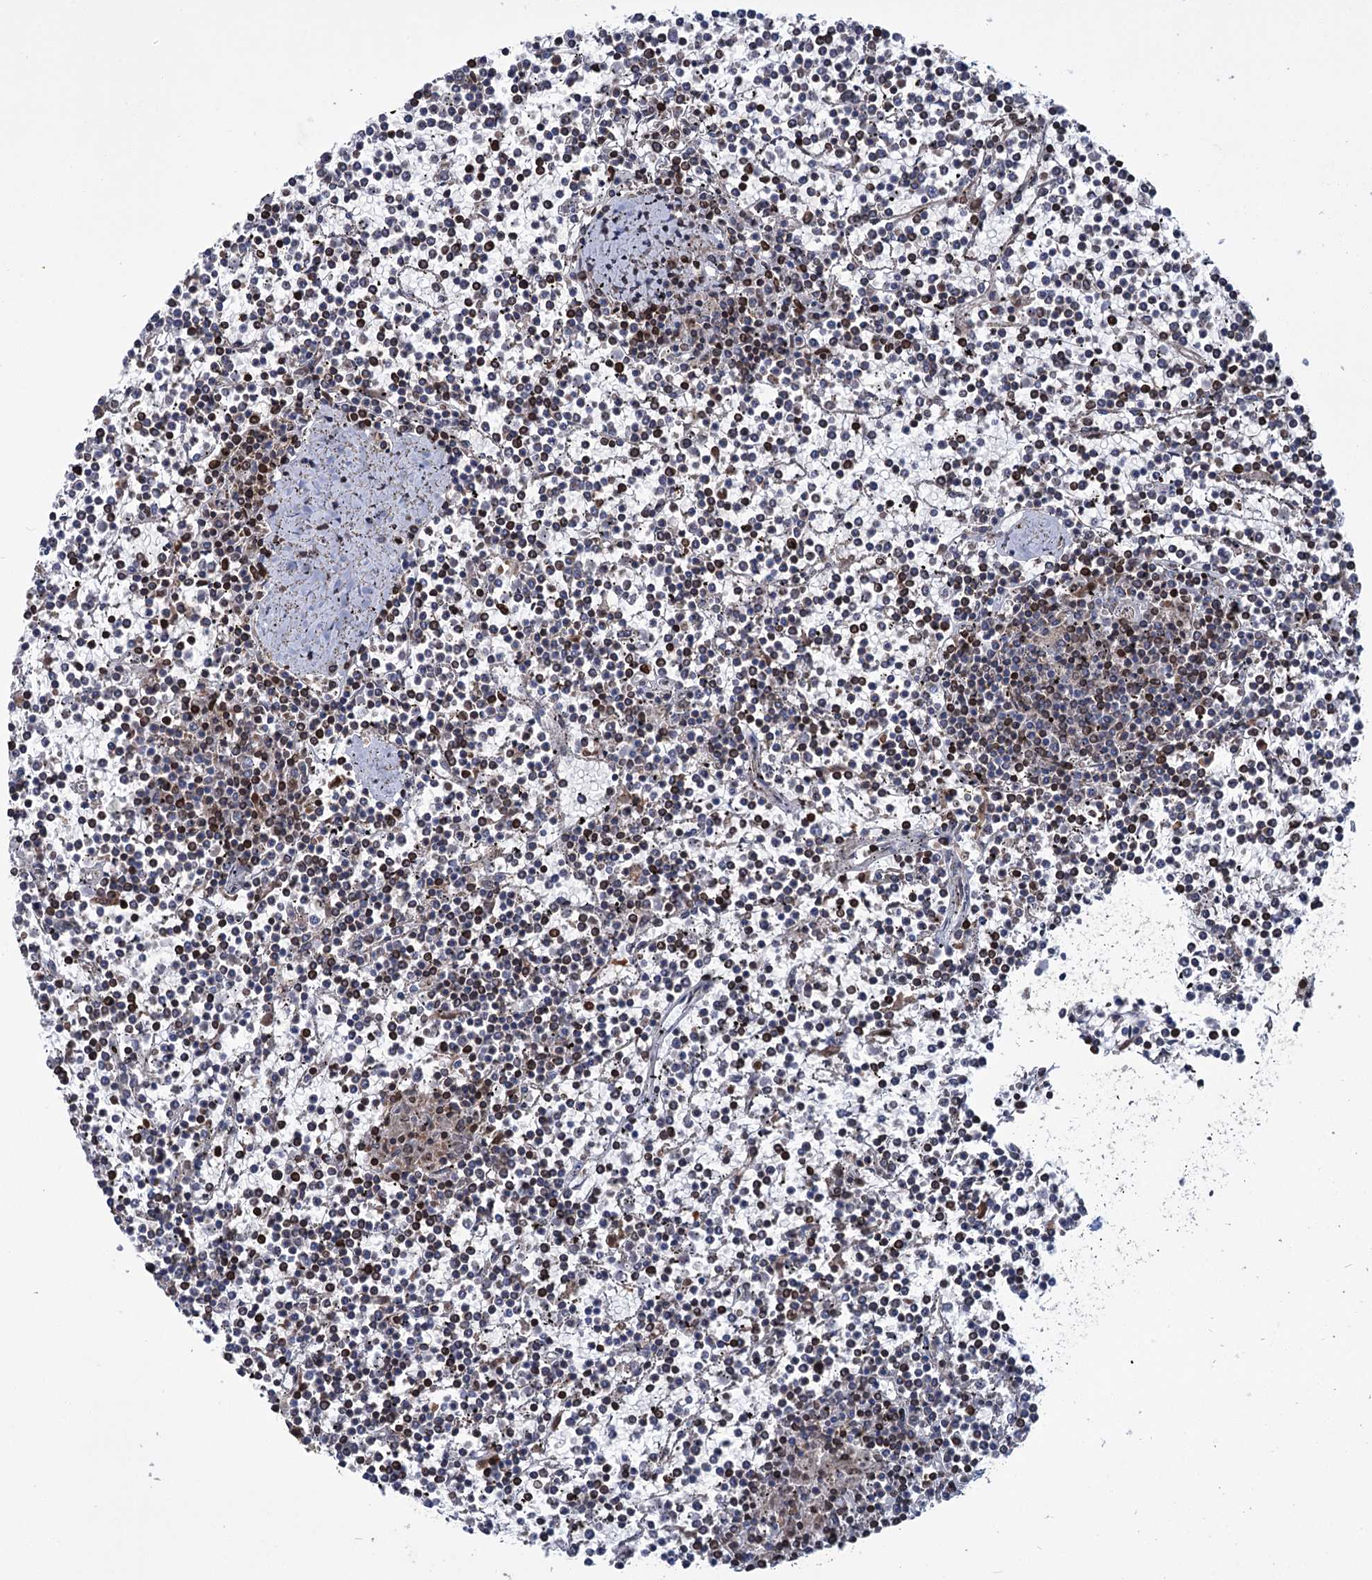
{"staining": {"intensity": "weak", "quantity": "<25%", "location": "cytoplasmic/membranous"}, "tissue": "lymphoma", "cell_type": "Tumor cells", "image_type": "cancer", "snomed": [{"axis": "morphology", "description": "Malignant lymphoma, non-Hodgkin's type, Low grade"}, {"axis": "topography", "description": "Spleen"}], "caption": "Tumor cells are negative for brown protein staining in lymphoma.", "gene": "CFAP46", "patient": {"sex": "female", "age": 19}}